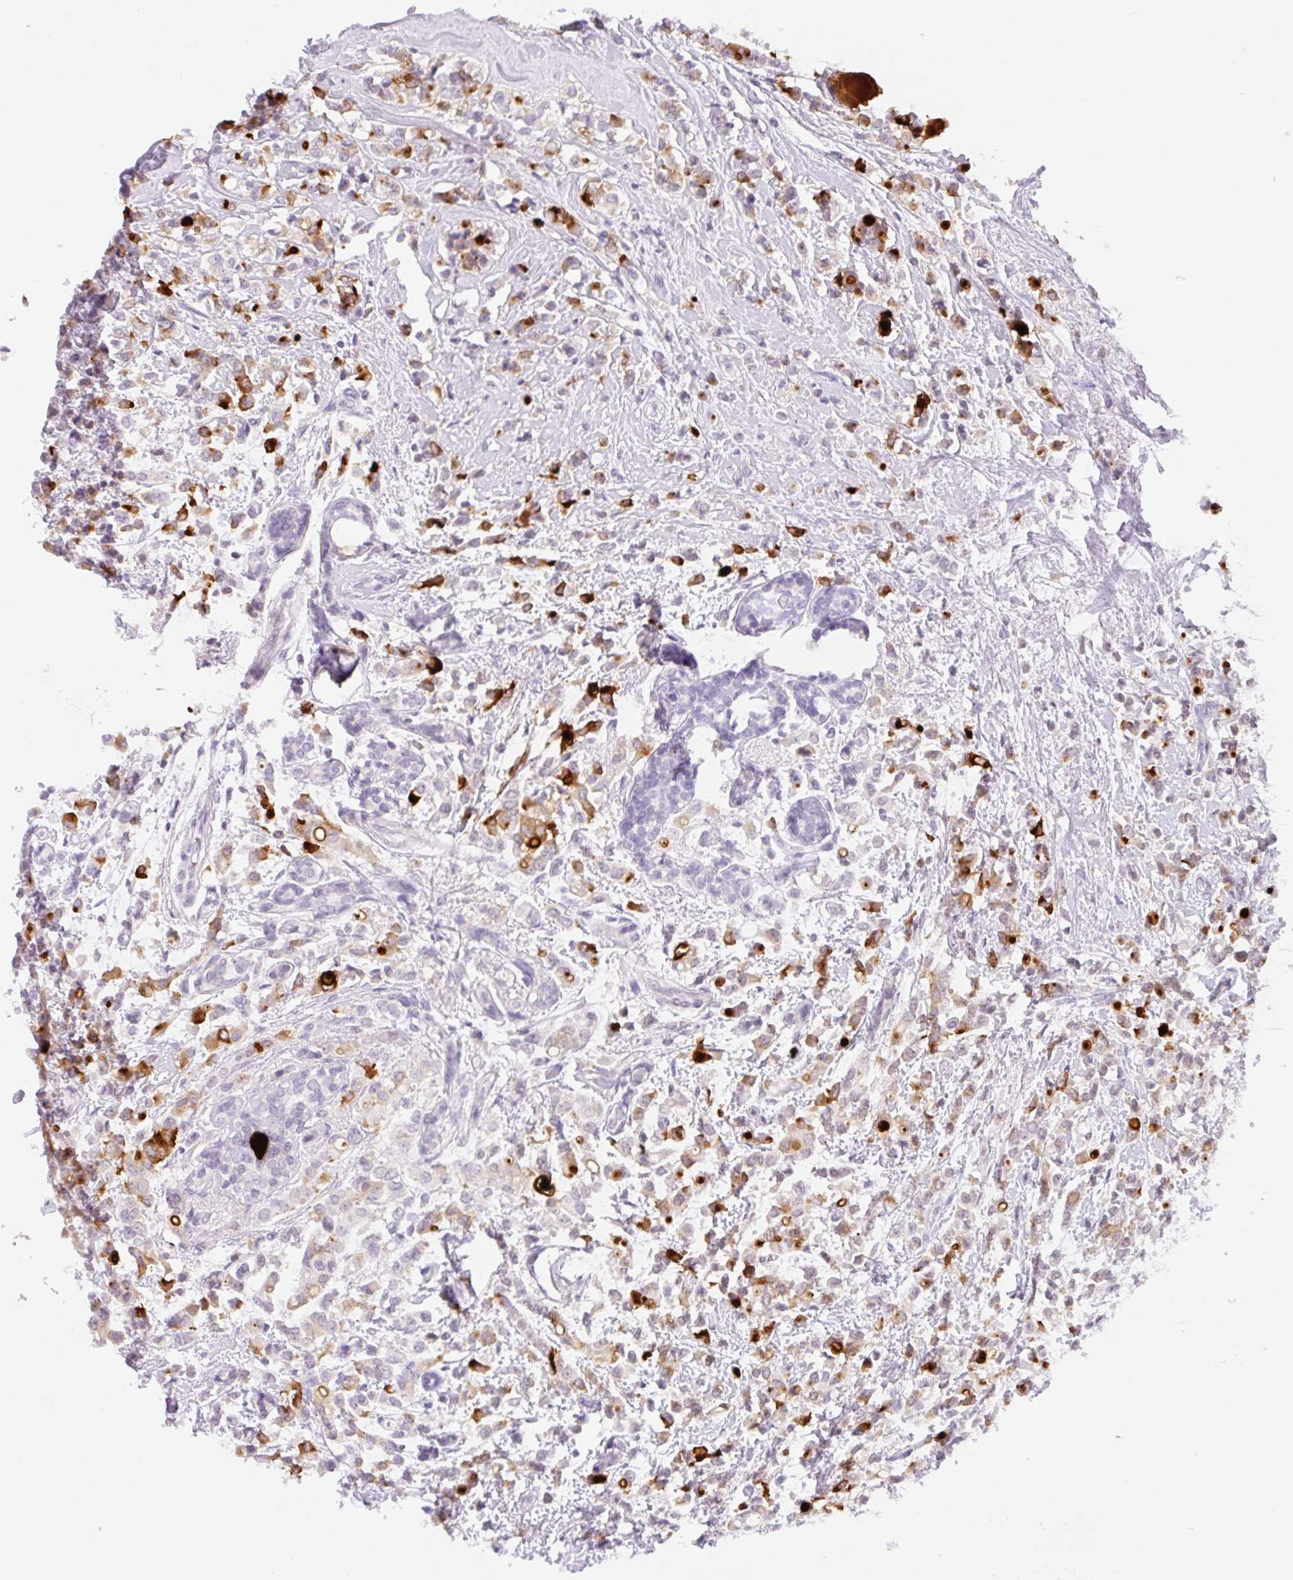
{"staining": {"intensity": "strong", "quantity": "25%-75%", "location": "cytoplasmic/membranous"}, "tissue": "breast cancer", "cell_type": "Tumor cells", "image_type": "cancer", "snomed": [{"axis": "morphology", "description": "Lobular carcinoma"}, {"axis": "topography", "description": "Breast"}], "caption": "An IHC micrograph of tumor tissue is shown. Protein staining in brown labels strong cytoplasmic/membranous positivity in breast cancer (lobular carcinoma) within tumor cells.", "gene": "KLK8", "patient": {"sex": "female", "age": 68}}